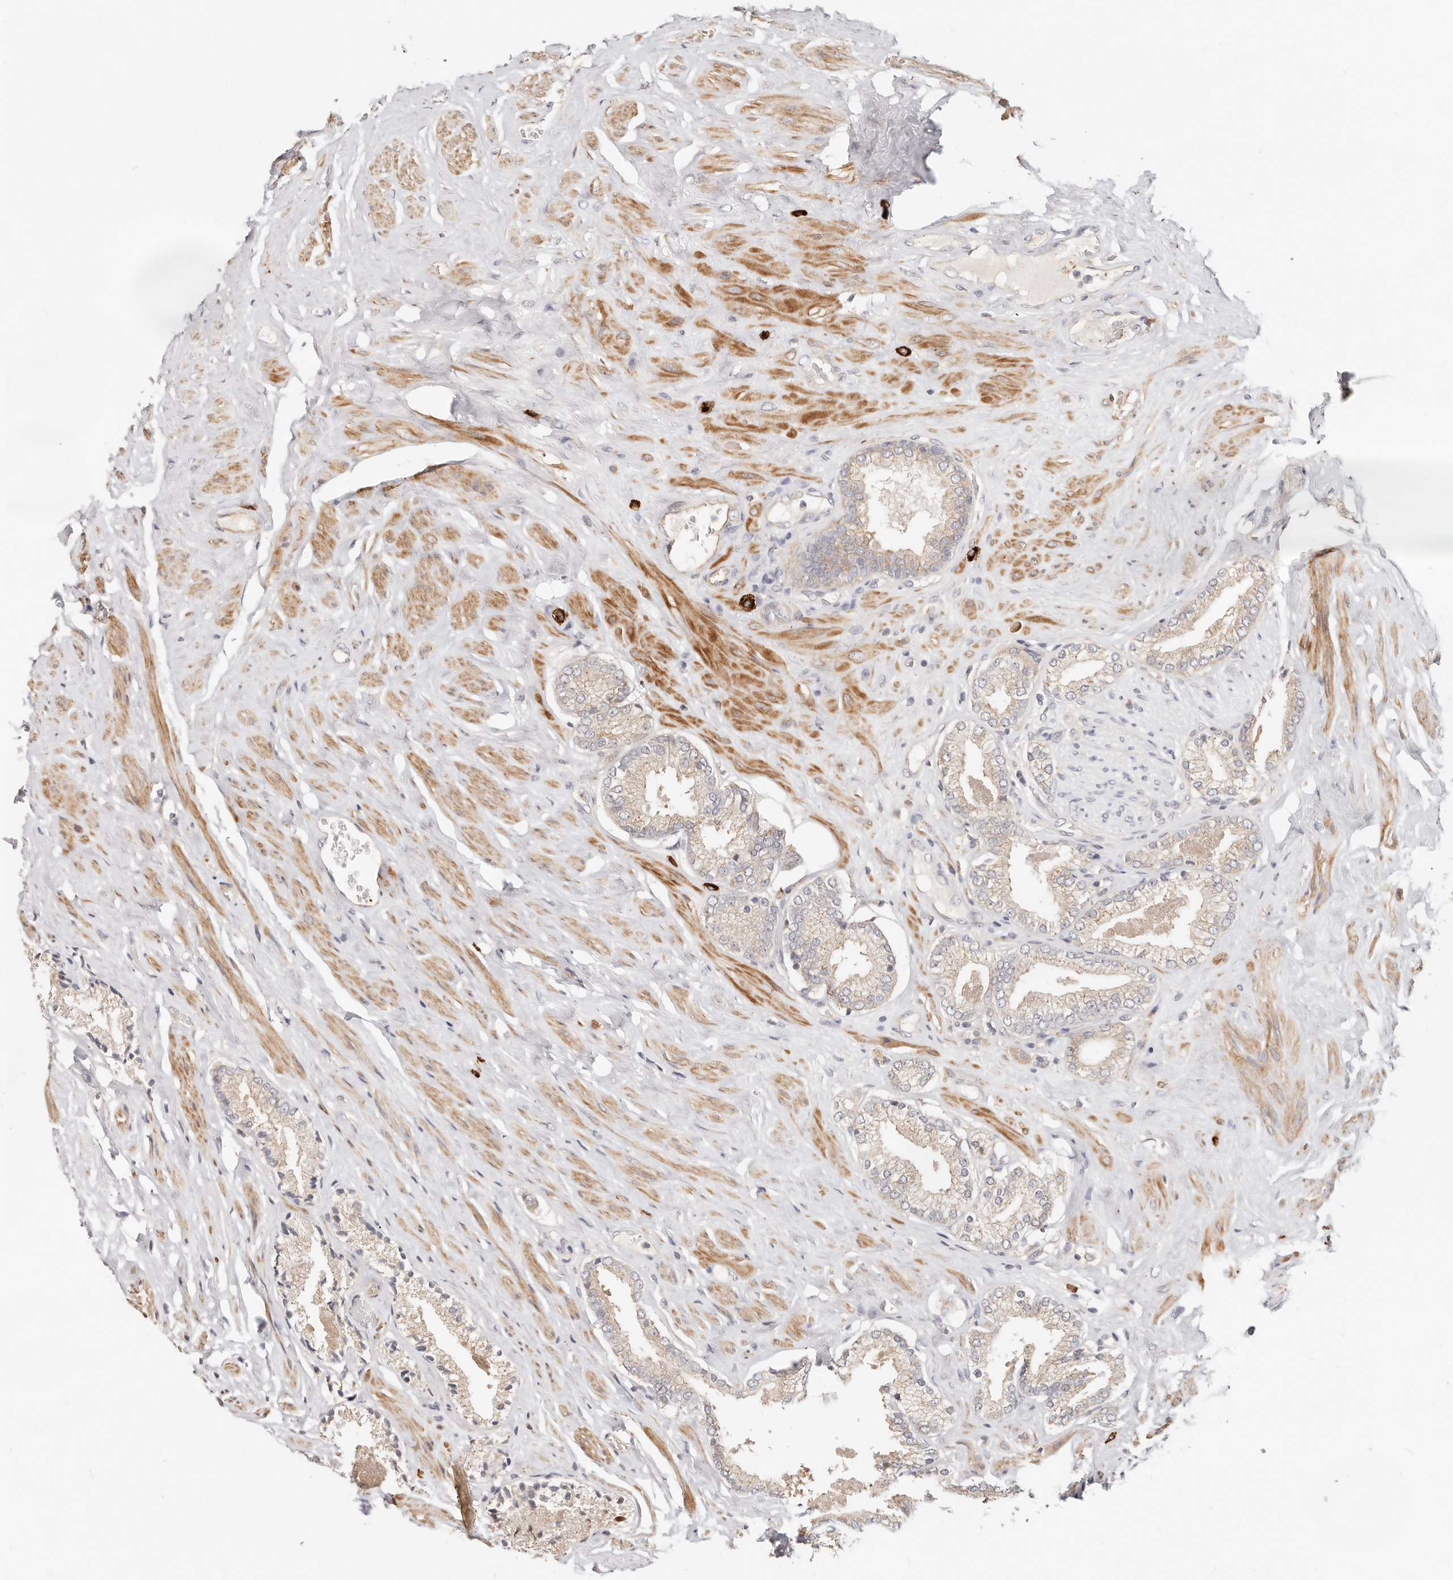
{"staining": {"intensity": "weak", "quantity": "<25%", "location": "cytoplasmic/membranous"}, "tissue": "prostate cancer", "cell_type": "Tumor cells", "image_type": "cancer", "snomed": [{"axis": "morphology", "description": "Adenocarcinoma, Low grade"}, {"axis": "topography", "description": "Prostate"}], "caption": "Protein analysis of prostate cancer demonstrates no significant staining in tumor cells.", "gene": "ZRANB1", "patient": {"sex": "male", "age": 71}}